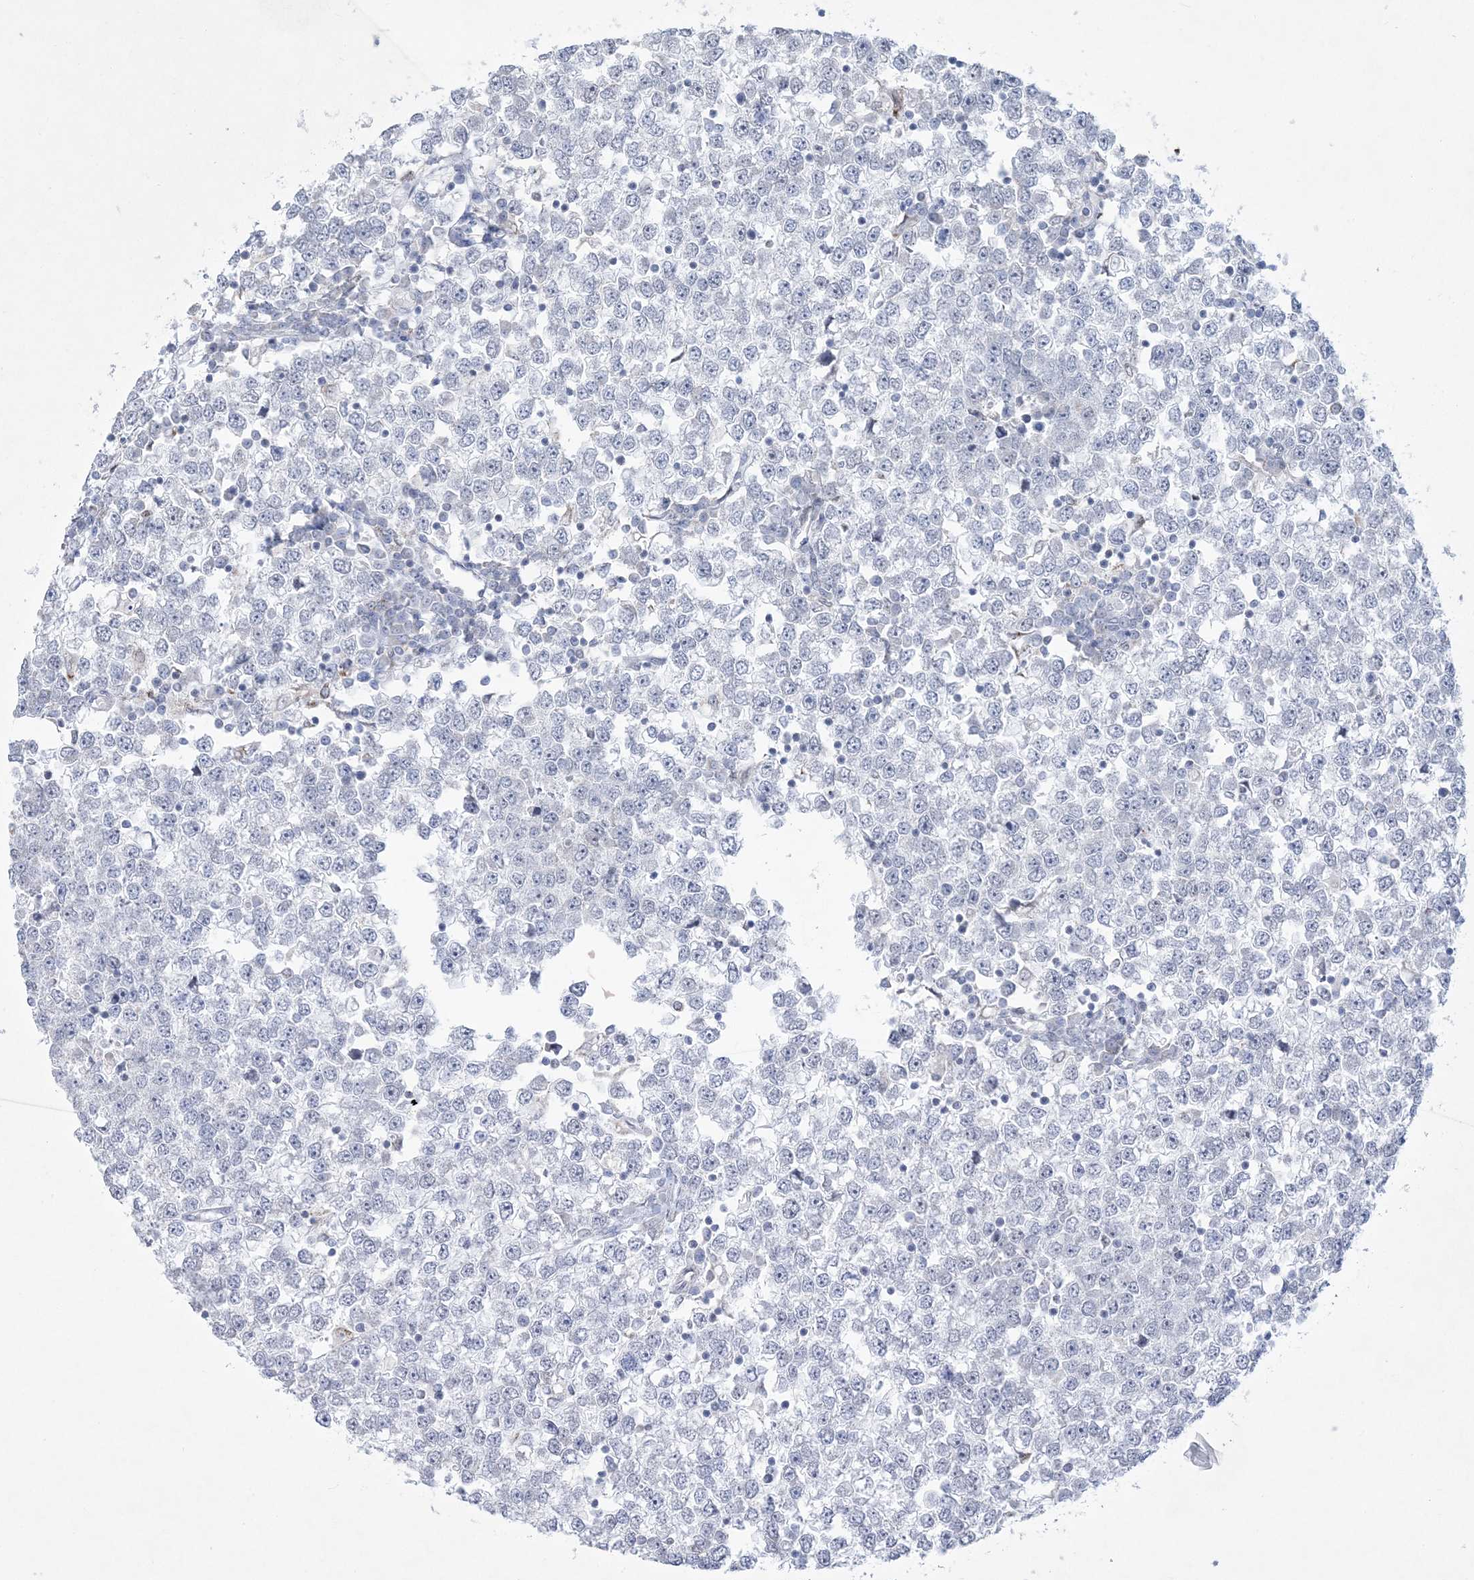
{"staining": {"intensity": "negative", "quantity": "none", "location": "none"}, "tissue": "testis cancer", "cell_type": "Tumor cells", "image_type": "cancer", "snomed": [{"axis": "morphology", "description": "Seminoma, NOS"}, {"axis": "topography", "description": "Testis"}], "caption": "DAB (3,3'-diaminobenzidine) immunohistochemical staining of testis seminoma reveals no significant positivity in tumor cells.", "gene": "WDR27", "patient": {"sex": "male", "age": 65}}